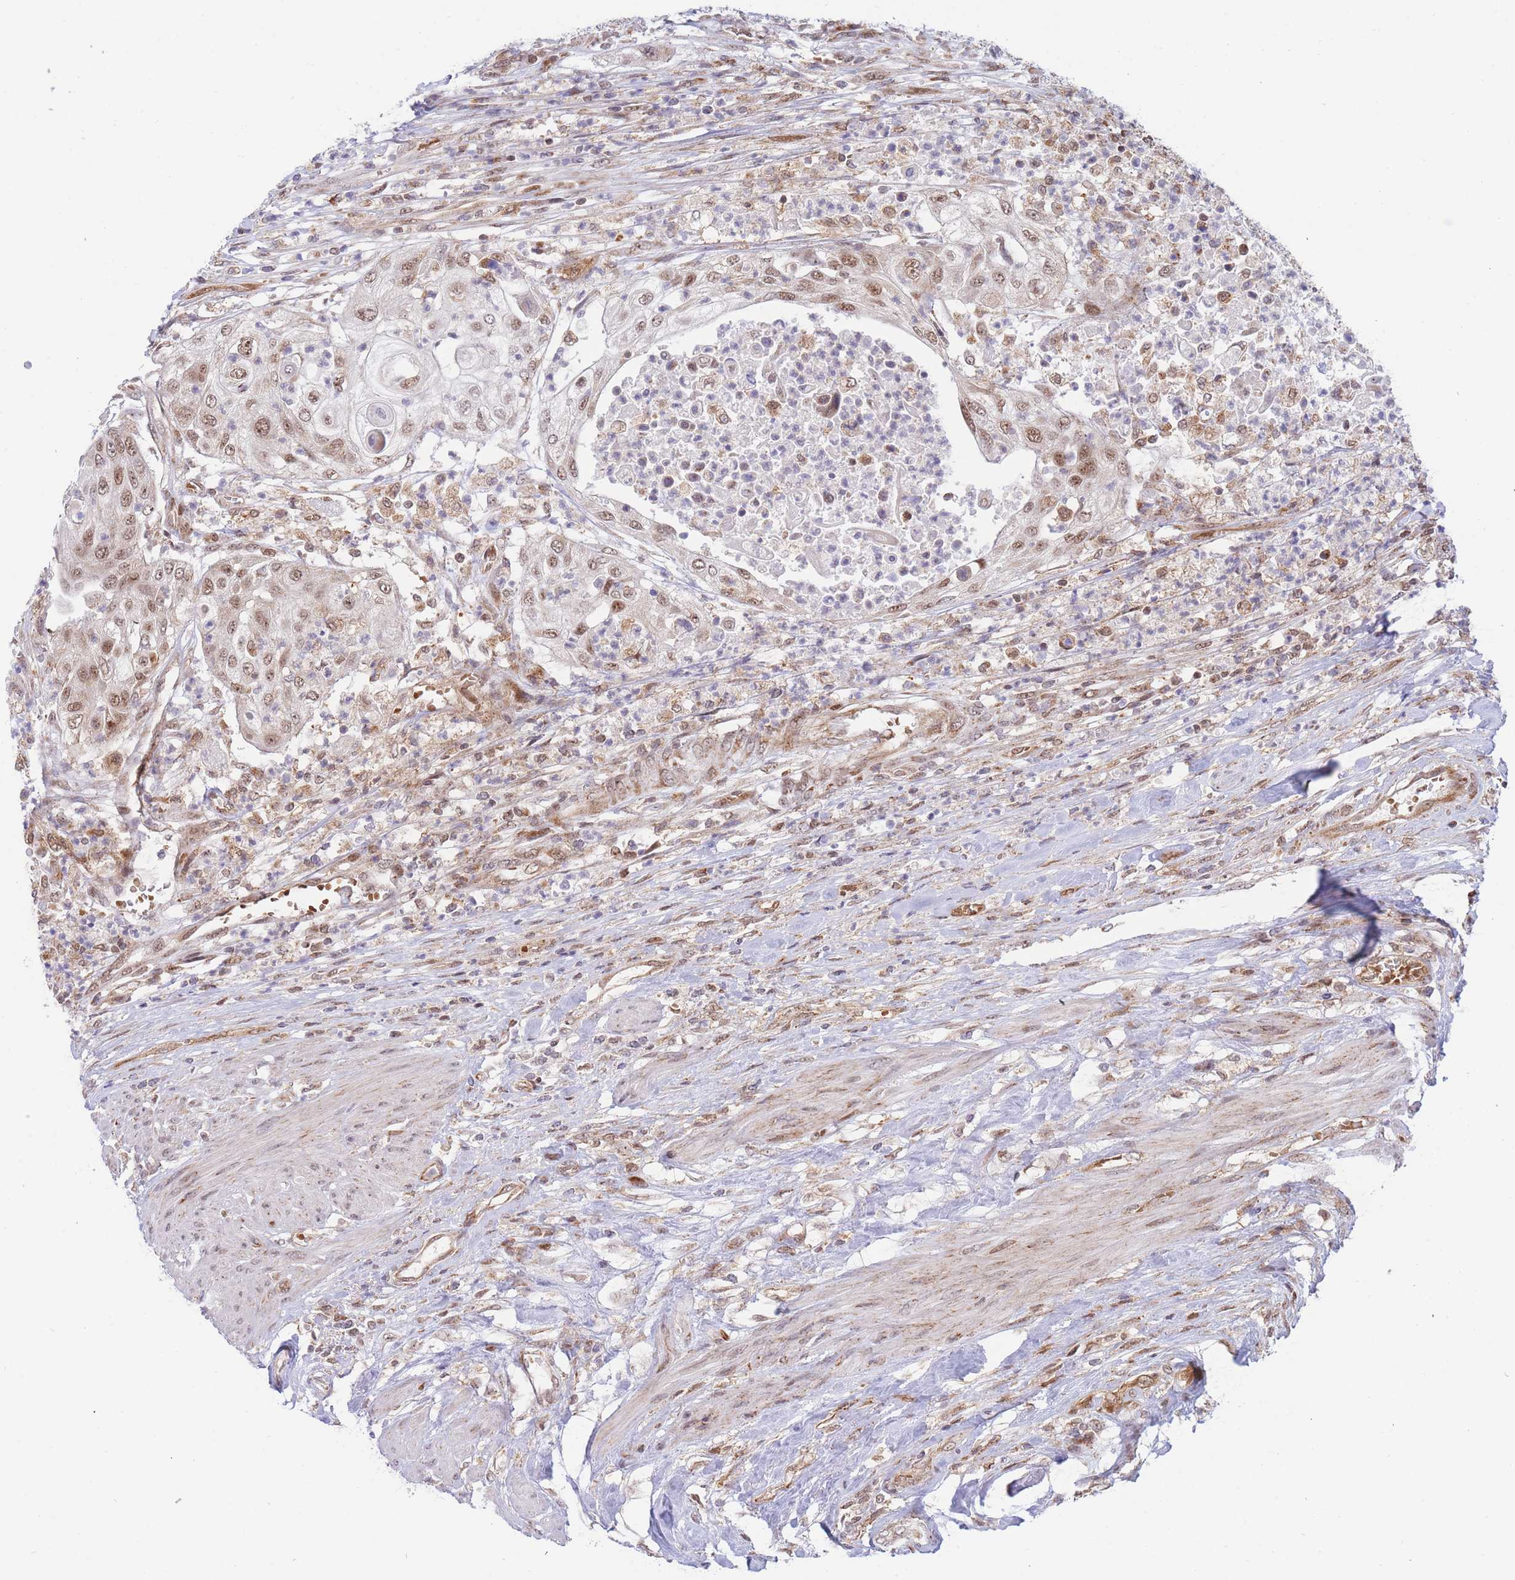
{"staining": {"intensity": "moderate", "quantity": ">75%", "location": "nuclear"}, "tissue": "urothelial cancer", "cell_type": "Tumor cells", "image_type": "cancer", "snomed": [{"axis": "morphology", "description": "Urothelial carcinoma, High grade"}, {"axis": "topography", "description": "Urinary bladder"}], "caption": "Immunohistochemical staining of urothelial cancer demonstrates medium levels of moderate nuclear protein staining in approximately >75% of tumor cells. (Stains: DAB in brown, nuclei in blue, Microscopy: brightfield microscopy at high magnification).", "gene": "BOD1L1", "patient": {"sex": "female", "age": 79}}